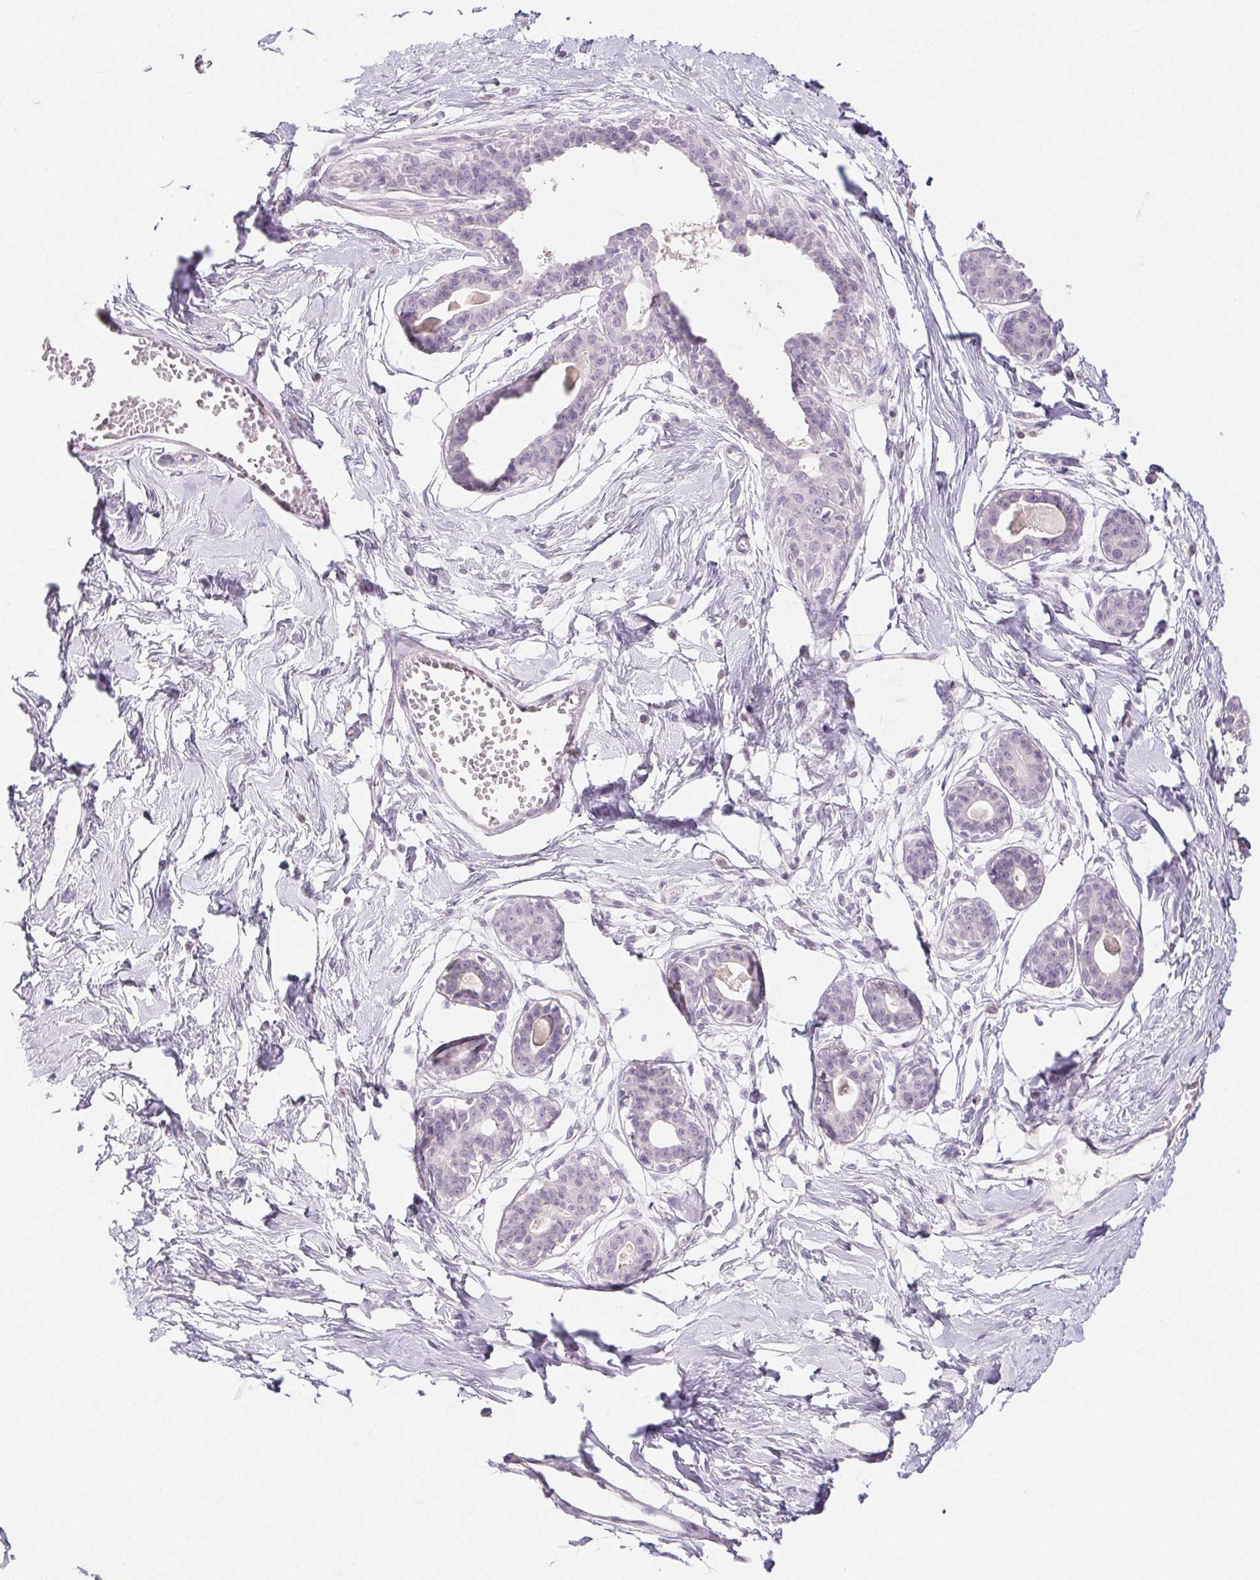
{"staining": {"intensity": "negative", "quantity": "none", "location": "none"}, "tissue": "breast", "cell_type": "Adipocytes", "image_type": "normal", "snomed": [{"axis": "morphology", "description": "Normal tissue, NOS"}, {"axis": "topography", "description": "Breast"}], "caption": "A high-resolution histopathology image shows immunohistochemistry staining of normal breast, which displays no significant staining in adipocytes.", "gene": "PI3", "patient": {"sex": "female", "age": 45}}